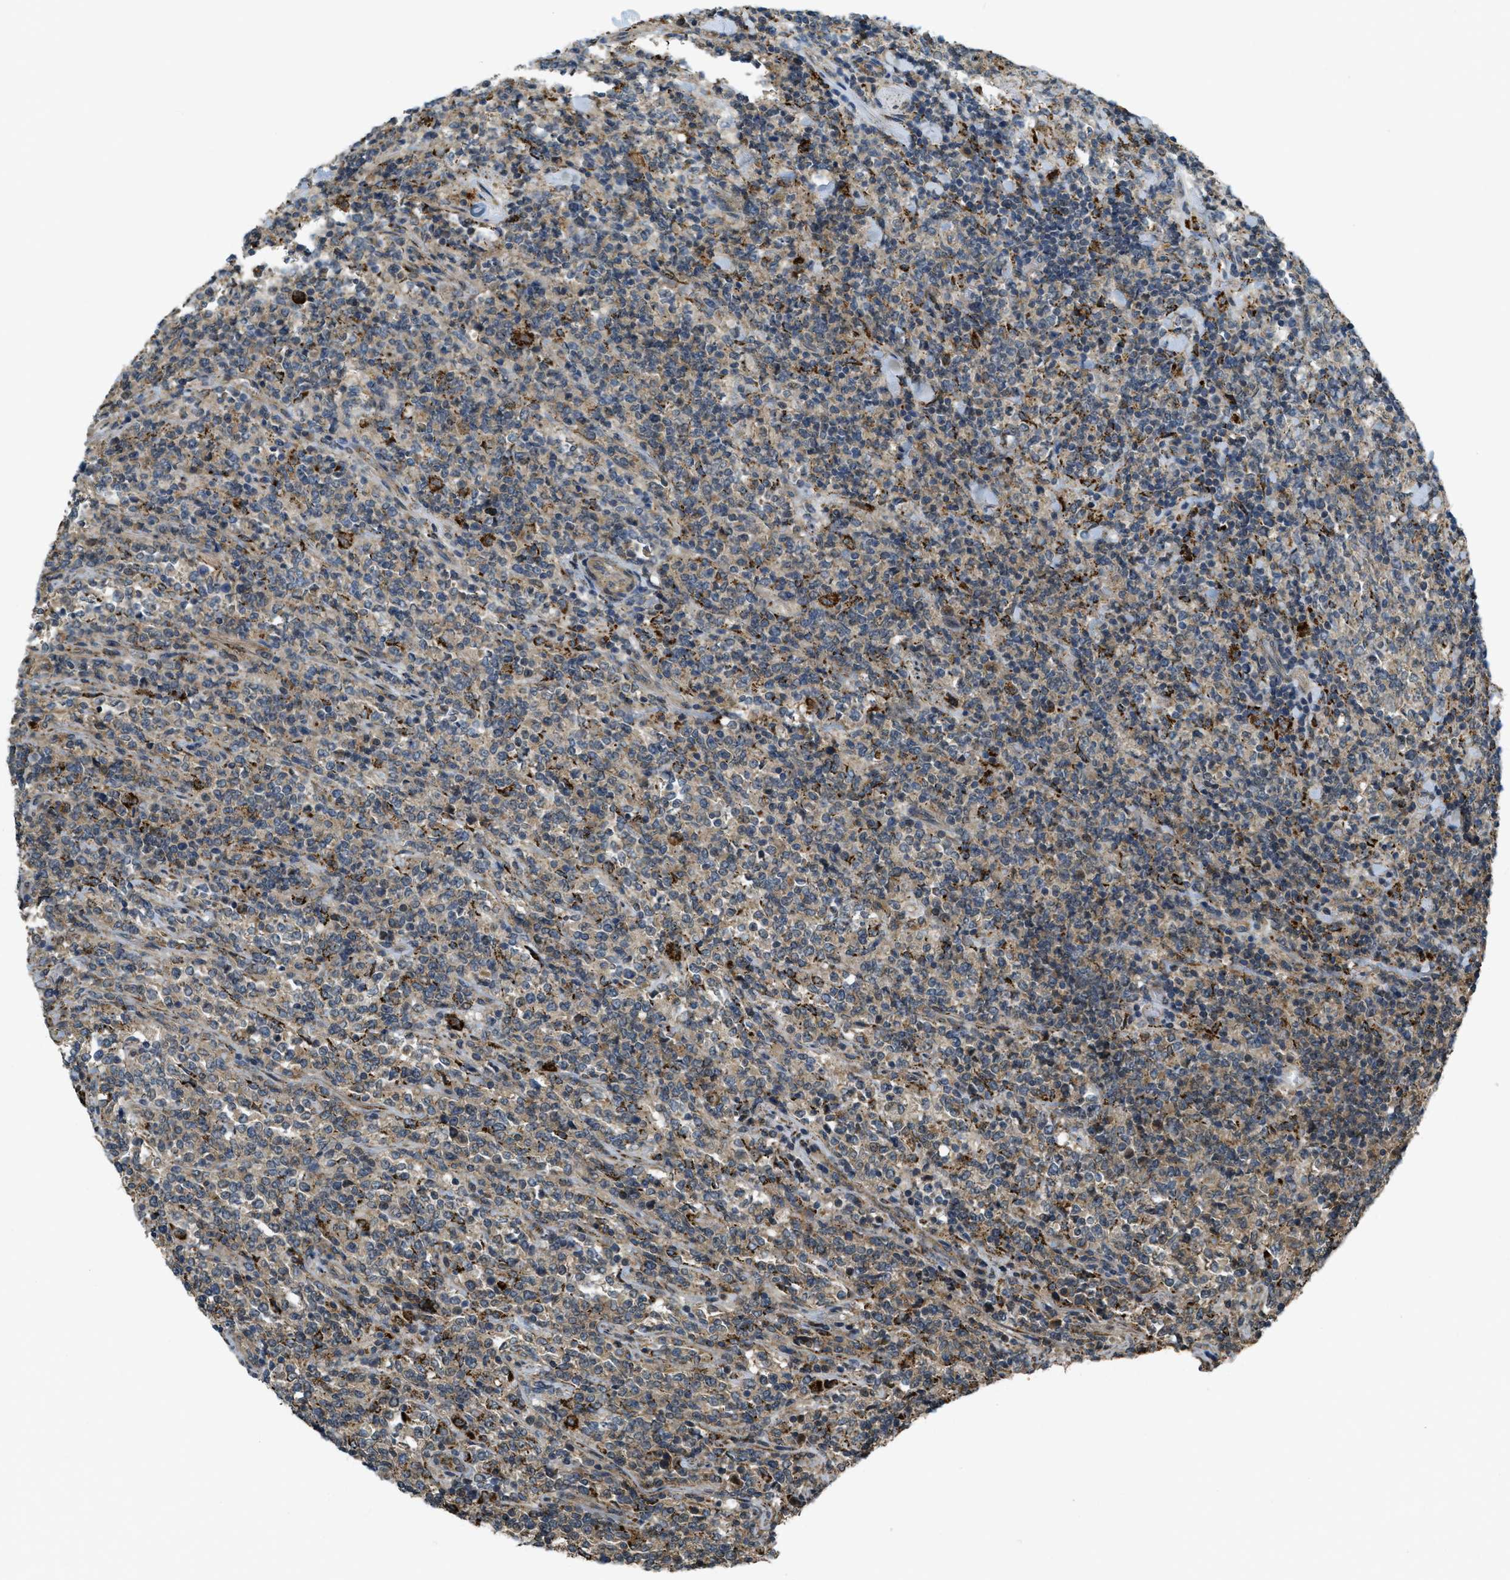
{"staining": {"intensity": "moderate", "quantity": "25%-75%", "location": "cytoplasmic/membranous"}, "tissue": "lymphoma", "cell_type": "Tumor cells", "image_type": "cancer", "snomed": [{"axis": "morphology", "description": "Malignant lymphoma, non-Hodgkin's type, High grade"}, {"axis": "topography", "description": "Soft tissue"}], "caption": "Immunohistochemical staining of human malignant lymphoma, non-Hodgkin's type (high-grade) shows medium levels of moderate cytoplasmic/membranous positivity in approximately 25%-75% of tumor cells. The staining is performed using DAB (3,3'-diaminobenzidine) brown chromogen to label protein expression. The nuclei are counter-stained blue using hematoxylin.", "gene": "CDKN2C", "patient": {"sex": "male", "age": 18}}